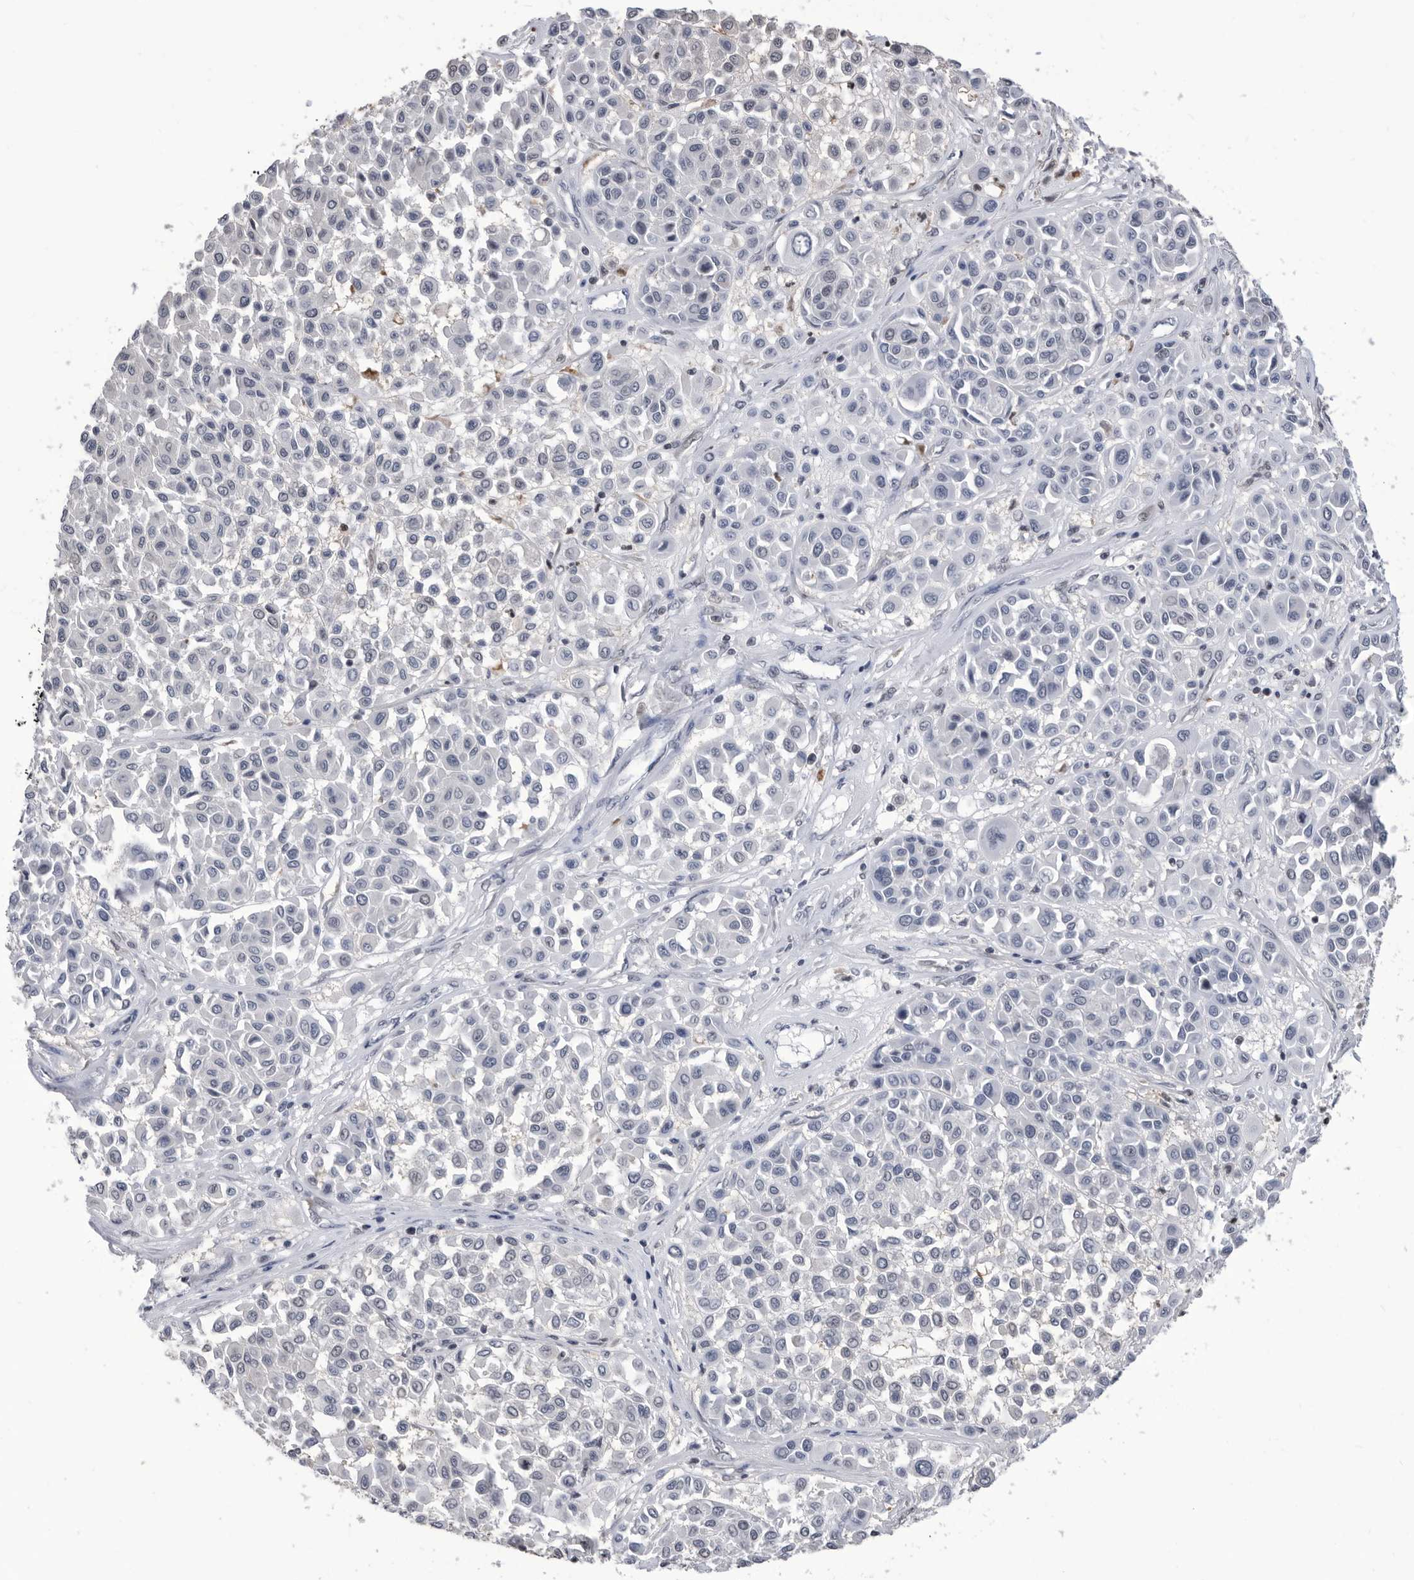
{"staining": {"intensity": "negative", "quantity": "none", "location": "none"}, "tissue": "melanoma", "cell_type": "Tumor cells", "image_type": "cancer", "snomed": [{"axis": "morphology", "description": "Malignant melanoma, Metastatic site"}, {"axis": "topography", "description": "Soft tissue"}], "caption": "An image of human melanoma is negative for staining in tumor cells.", "gene": "TSTD1", "patient": {"sex": "male", "age": 41}}